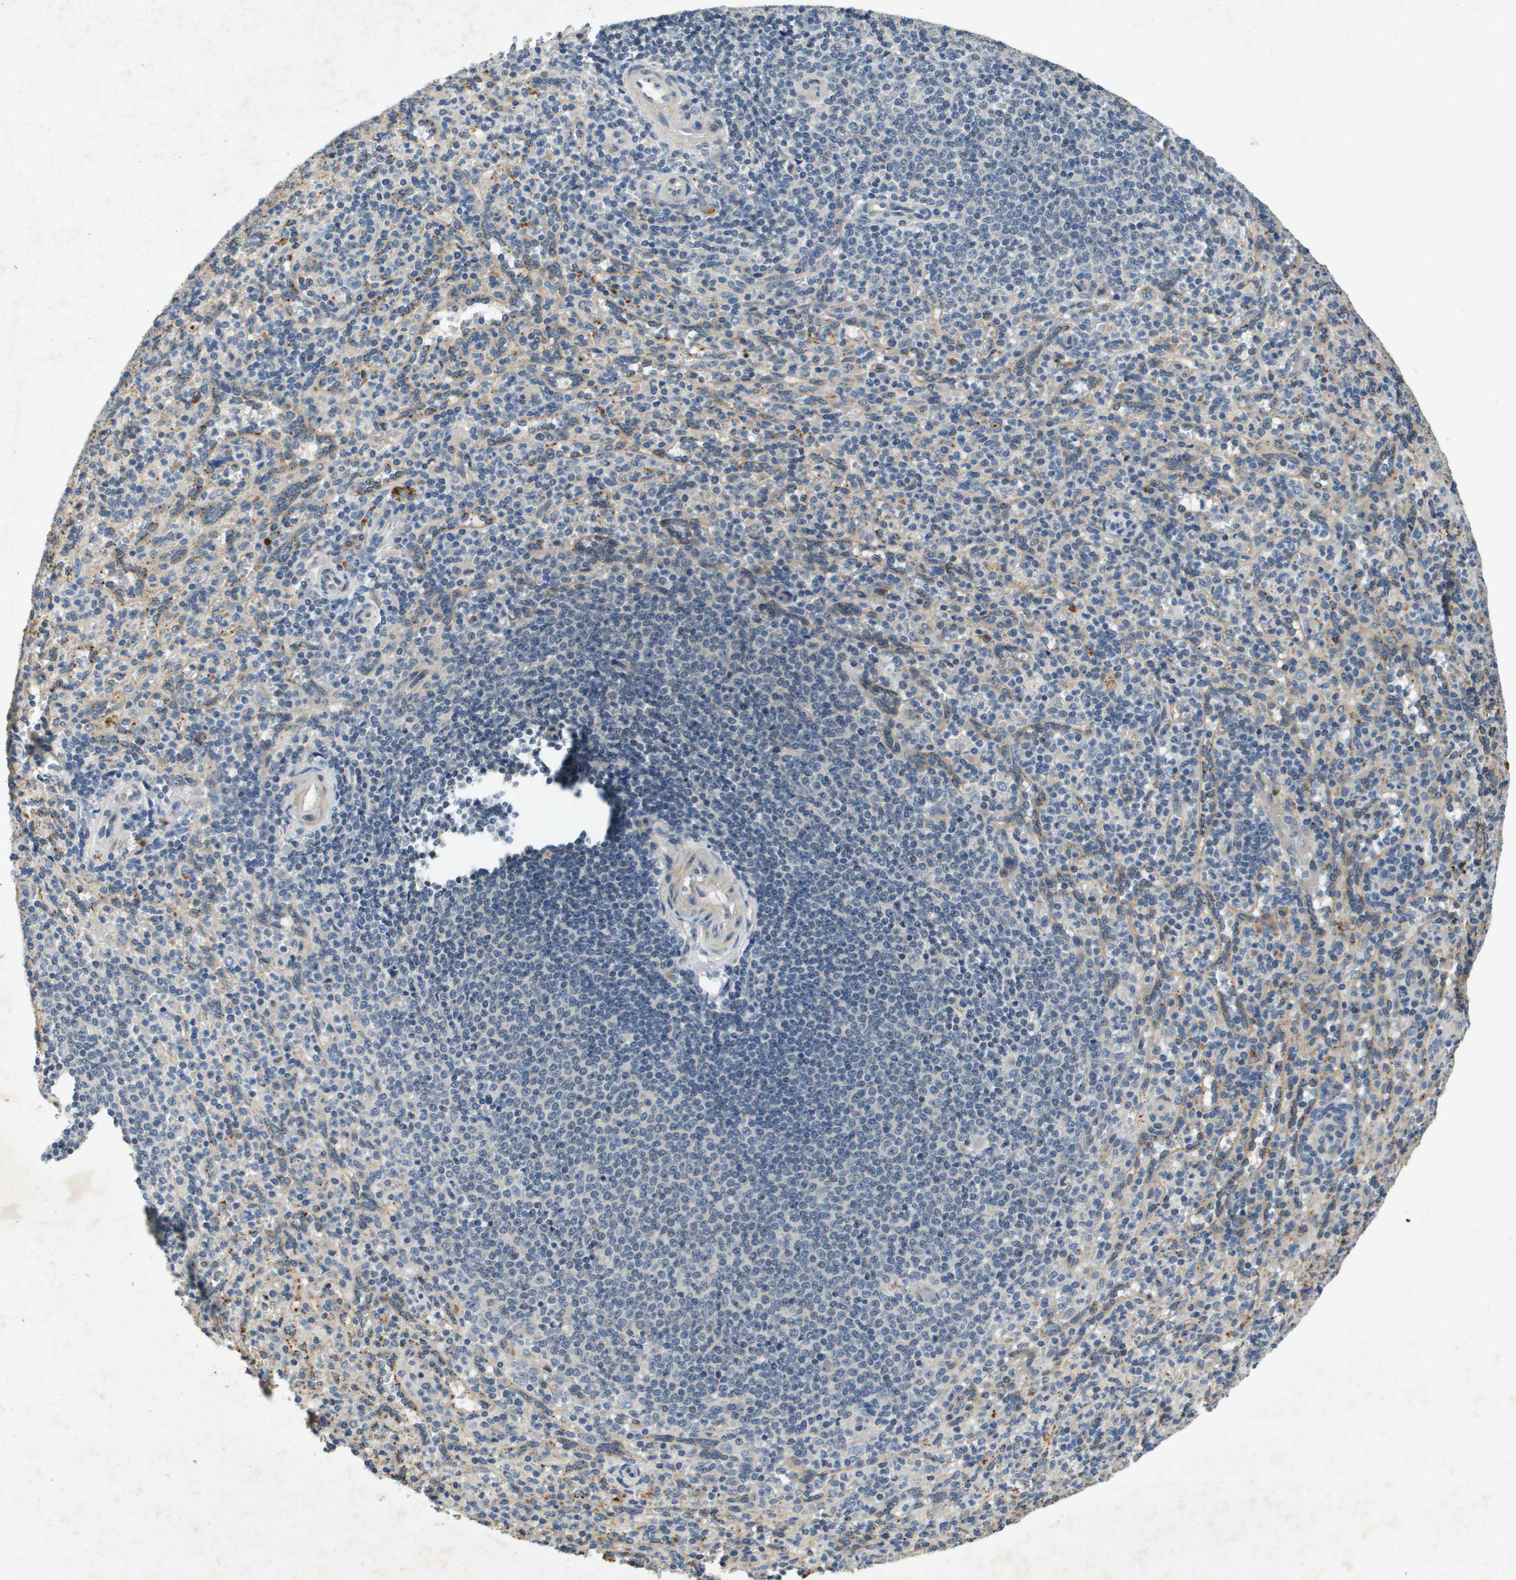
{"staining": {"intensity": "negative", "quantity": "none", "location": "none"}, "tissue": "spleen", "cell_type": "Cells in red pulp", "image_type": "normal", "snomed": [{"axis": "morphology", "description": "Normal tissue, NOS"}, {"axis": "topography", "description": "Spleen"}], "caption": "Cells in red pulp show no significant positivity in unremarkable spleen. (Stains: DAB (3,3'-diaminobenzidine) immunohistochemistry with hematoxylin counter stain, Microscopy: brightfield microscopy at high magnification).", "gene": "PGAP3", "patient": {"sex": "male", "age": 36}}